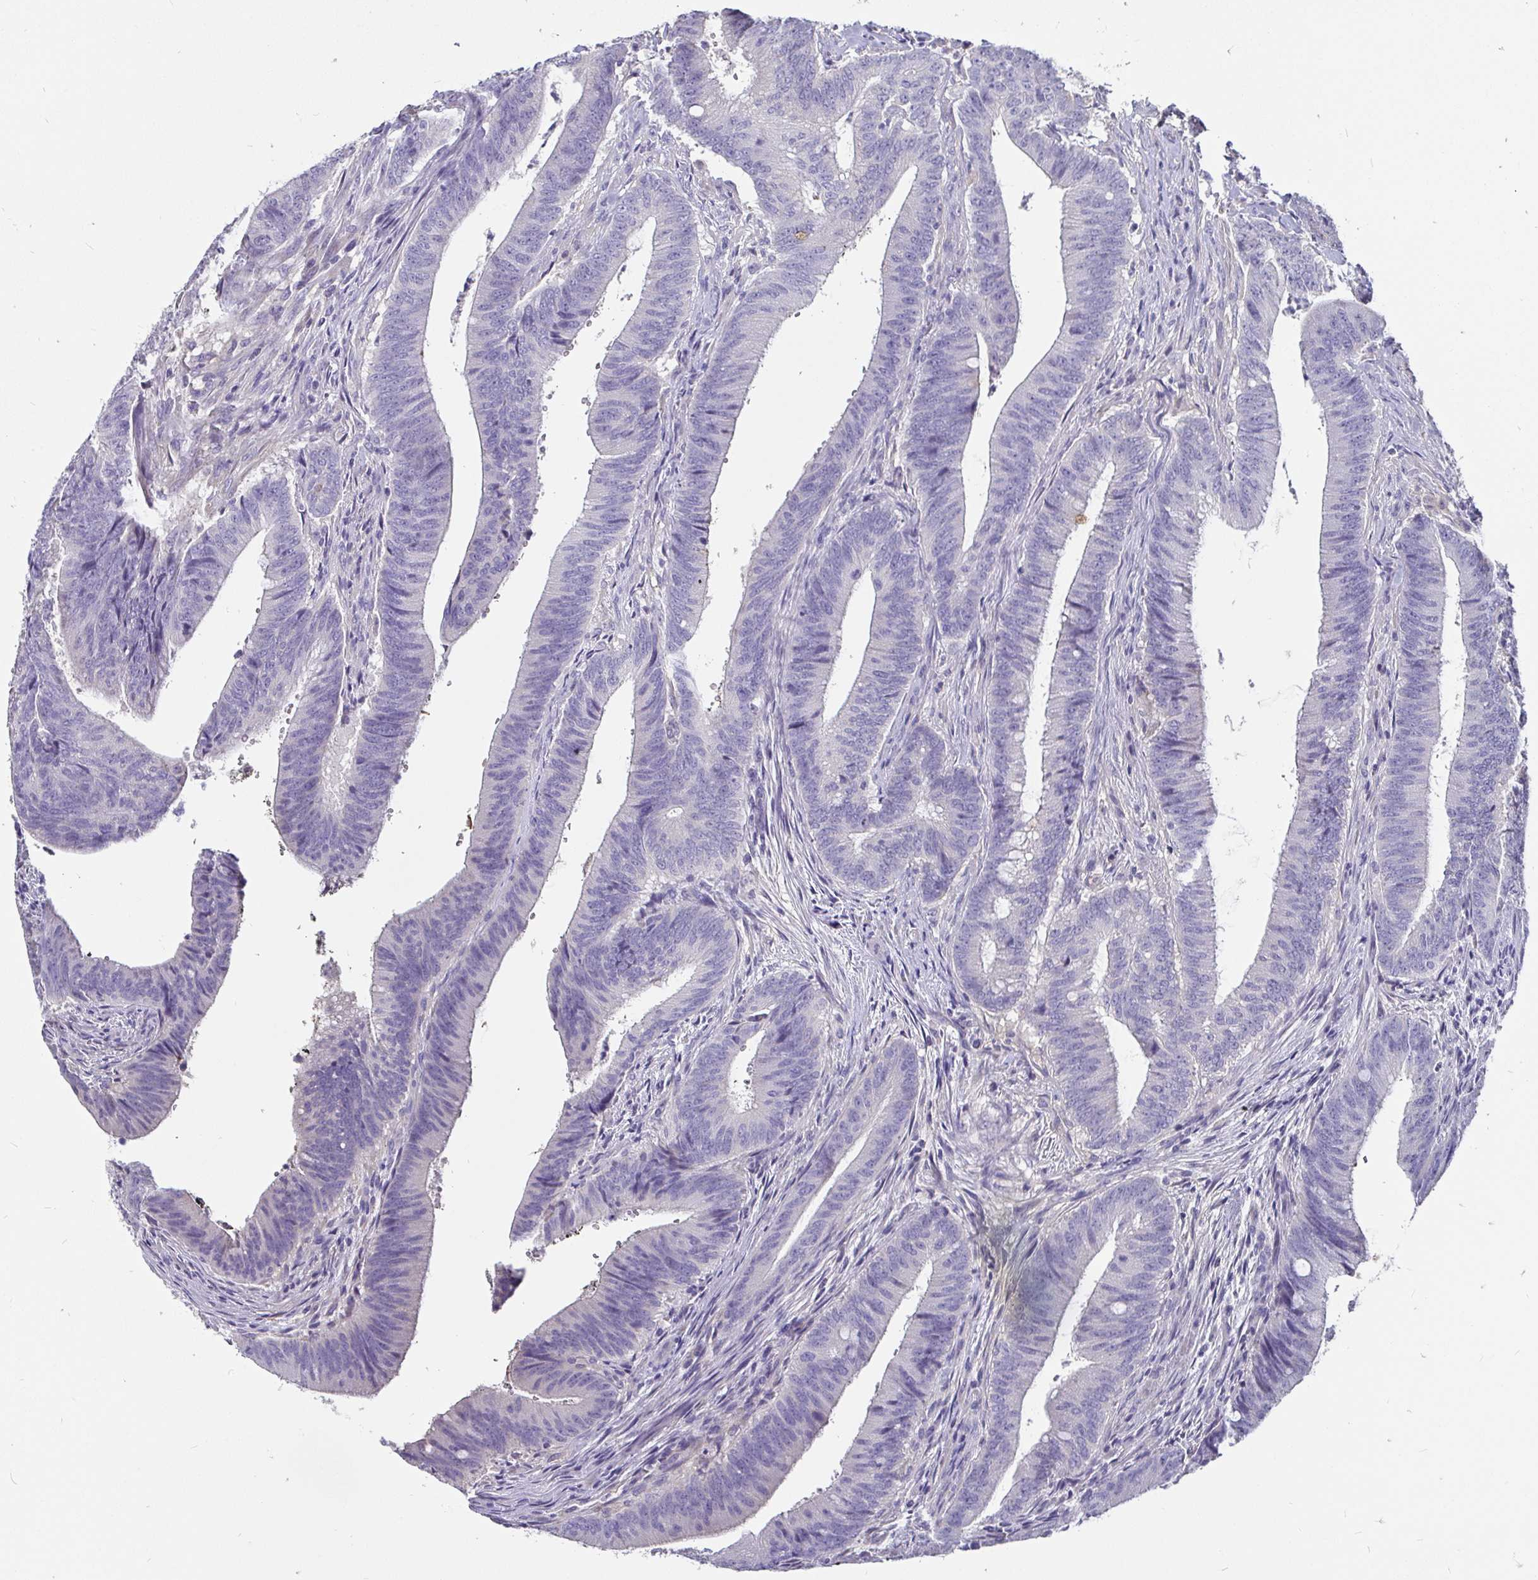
{"staining": {"intensity": "negative", "quantity": "none", "location": "none"}, "tissue": "colorectal cancer", "cell_type": "Tumor cells", "image_type": "cancer", "snomed": [{"axis": "morphology", "description": "Adenocarcinoma, NOS"}, {"axis": "topography", "description": "Colon"}], "caption": "Immunohistochemical staining of human colorectal adenocarcinoma reveals no significant staining in tumor cells. Nuclei are stained in blue.", "gene": "ADAMTS6", "patient": {"sex": "female", "age": 43}}